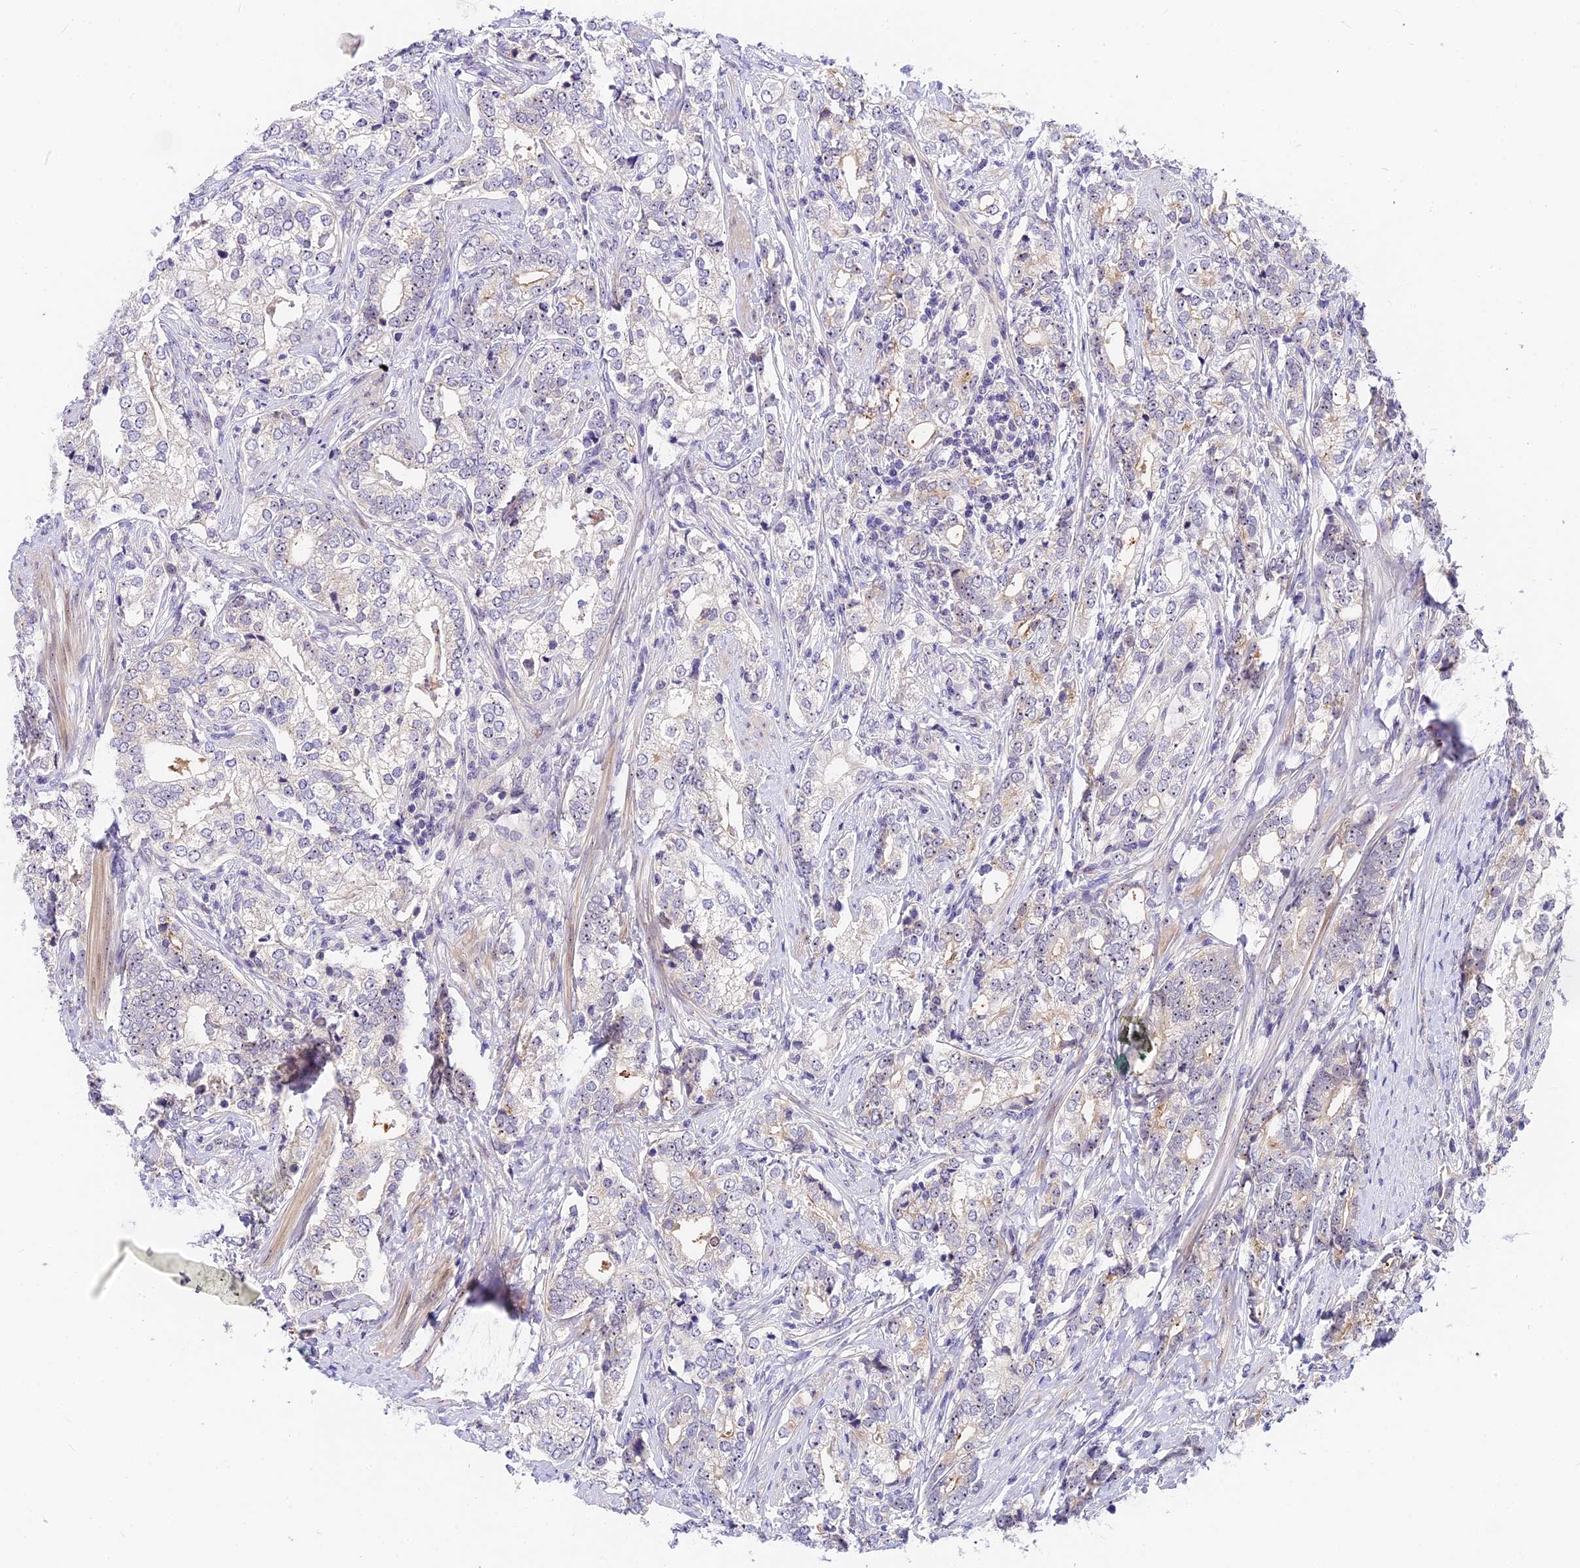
{"staining": {"intensity": "negative", "quantity": "none", "location": "none"}, "tissue": "prostate cancer", "cell_type": "Tumor cells", "image_type": "cancer", "snomed": [{"axis": "morphology", "description": "Adenocarcinoma, High grade"}, {"axis": "topography", "description": "Prostate"}], "caption": "A histopathology image of human prostate cancer is negative for staining in tumor cells.", "gene": "MIDN", "patient": {"sex": "male", "age": 69}}